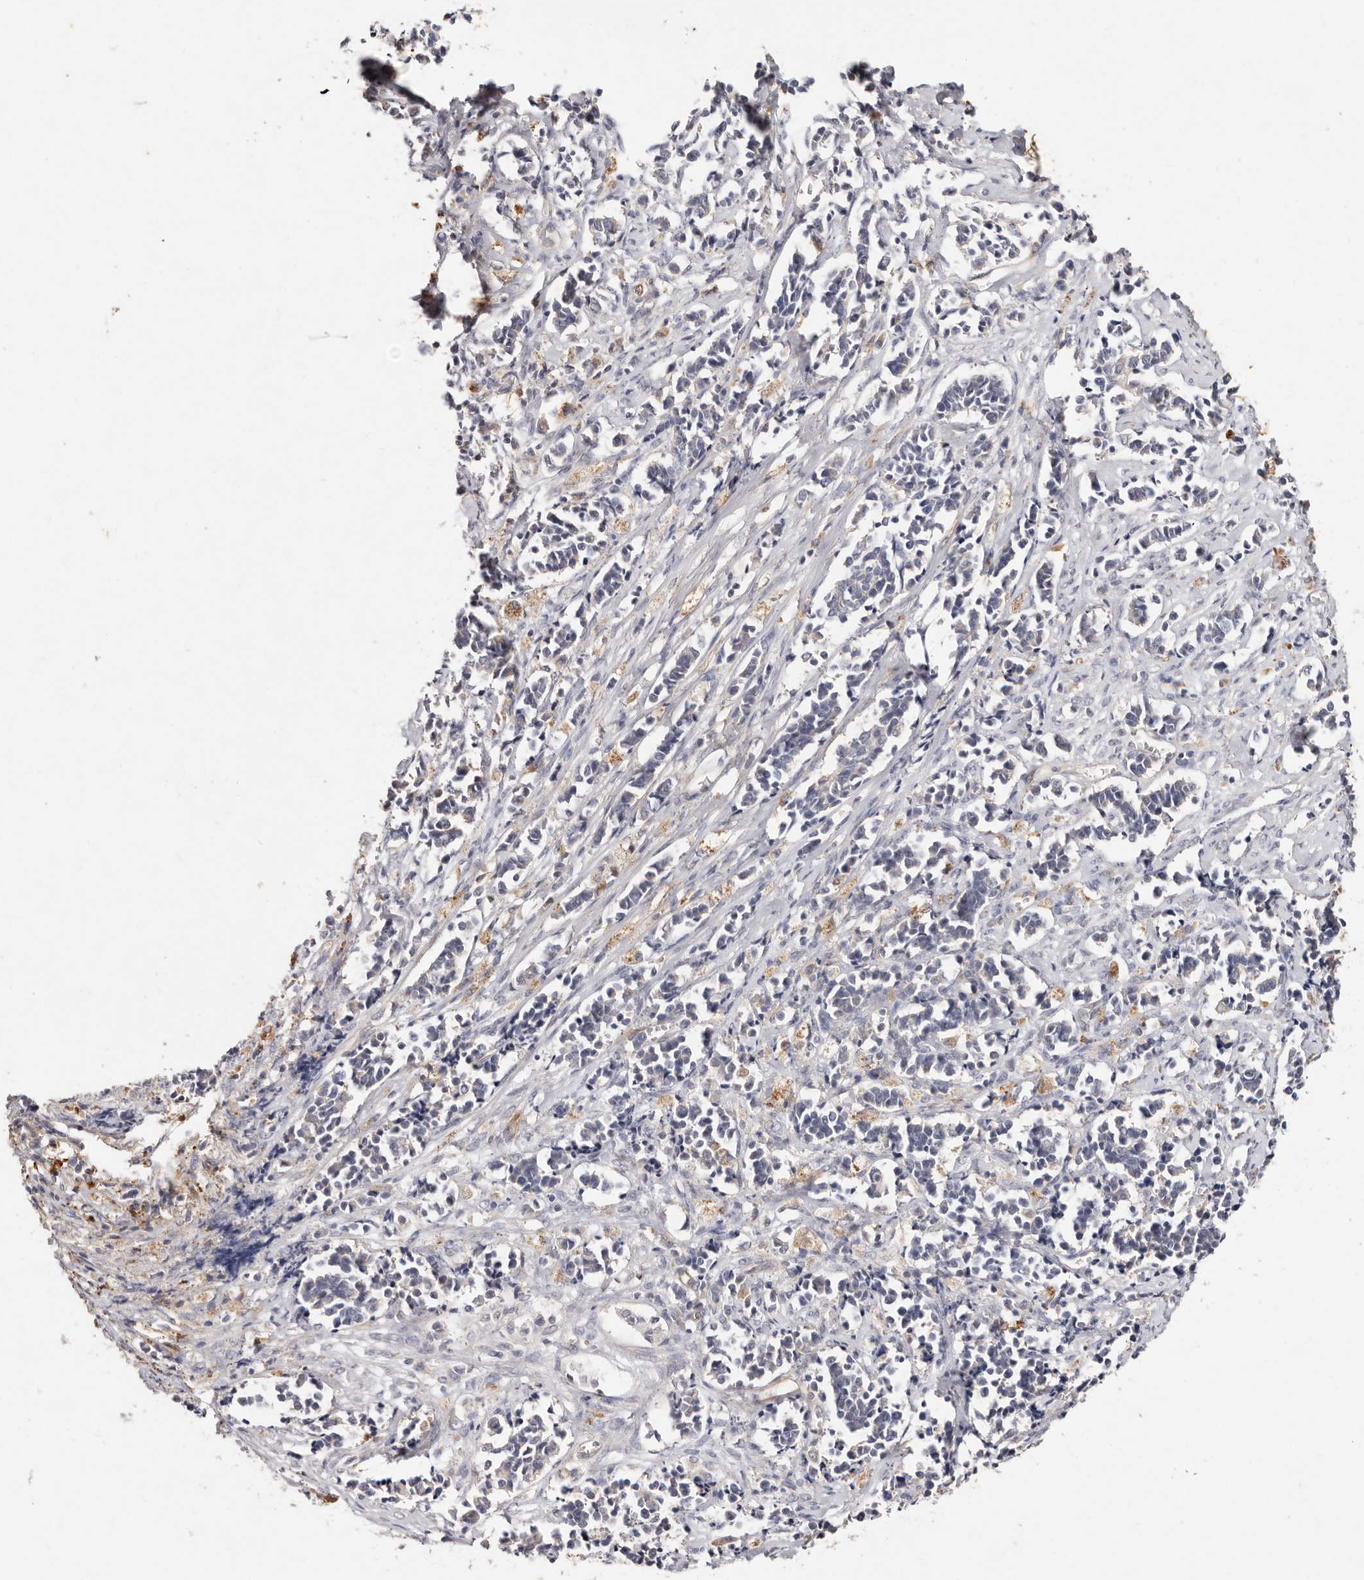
{"staining": {"intensity": "negative", "quantity": "none", "location": "none"}, "tissue": "cervical cancer", "cell_type": "Tumor cells", "image_type": "cancer", "snomed": [{"axis": "morphology", "description": "Normal tissue, NOS"}, {"axis": "morphology", "description": "Squamous cell carcinoma, NOS"}, {"axis": "topography", "description": "Cervix"}], "caption": "Cervical cancer was stained to show a protein in brown. There is no significant positivity in tumor cells.", "gene": "THBS3", "patient": {"sex": "female", "age": 35}}